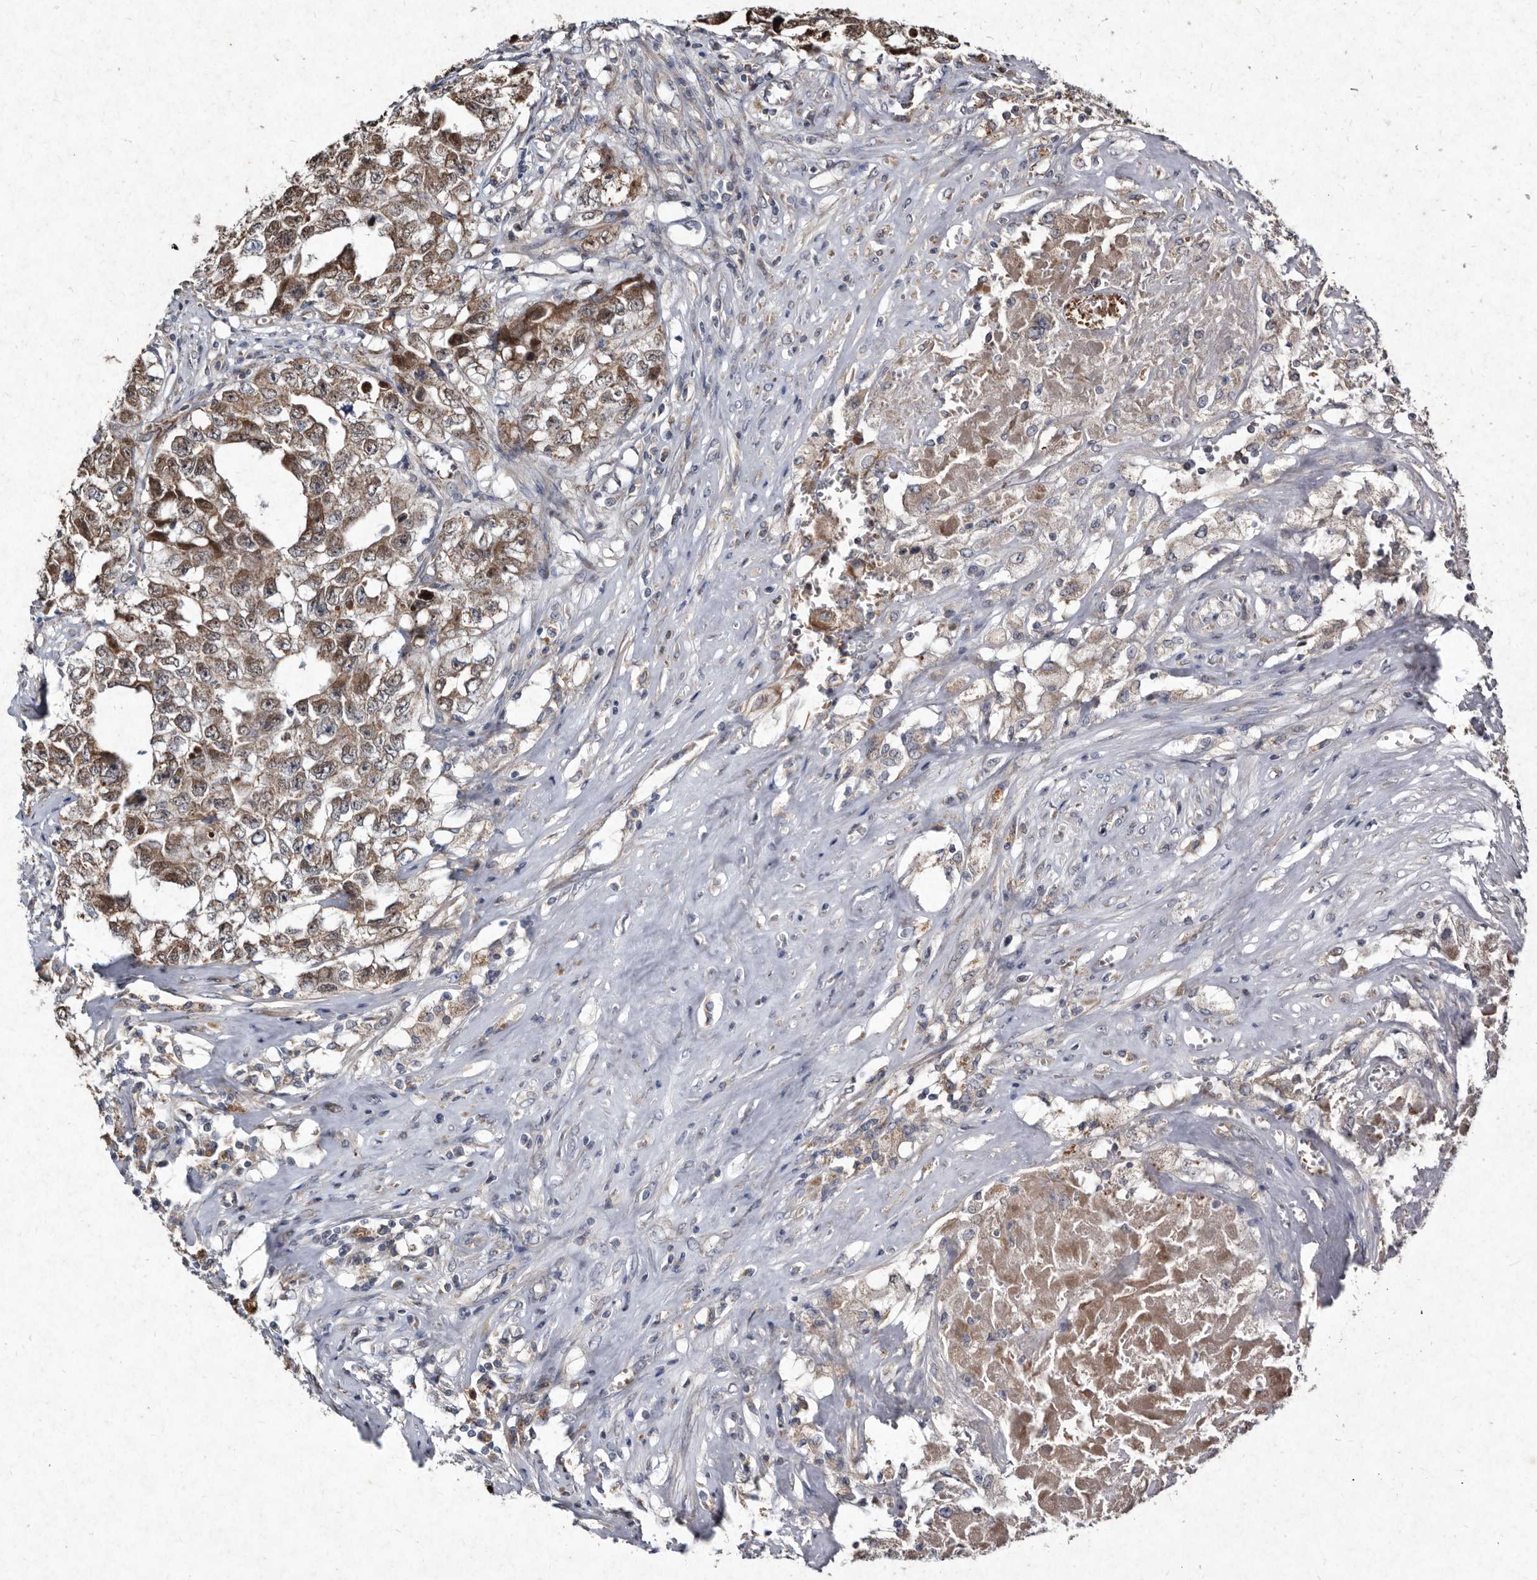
{"staining": {"intensity": "moderate", "quantity": ">75%", "location": "cytoplasmic/membranous"}, "tissue": "testis cancer", "cell_type": "Tumor cells", "image_type": "cancer", "snomed": [{"axis": "morphology", "description": "Seminoma, NOS"}, {"axis": "morphology", "description": "Carcinoma, Embryonal, NOS"}, {"axis": "topography", "description": "Testis"}], "caption": "Brown immunohistochemical staining in human seminoma (testis) reveals moderate cytoplasmic/membranous staining in approximately >75% of tumor cells.", "gene": "YPEL3", "patient": {"sex": "male", "age": 43}}